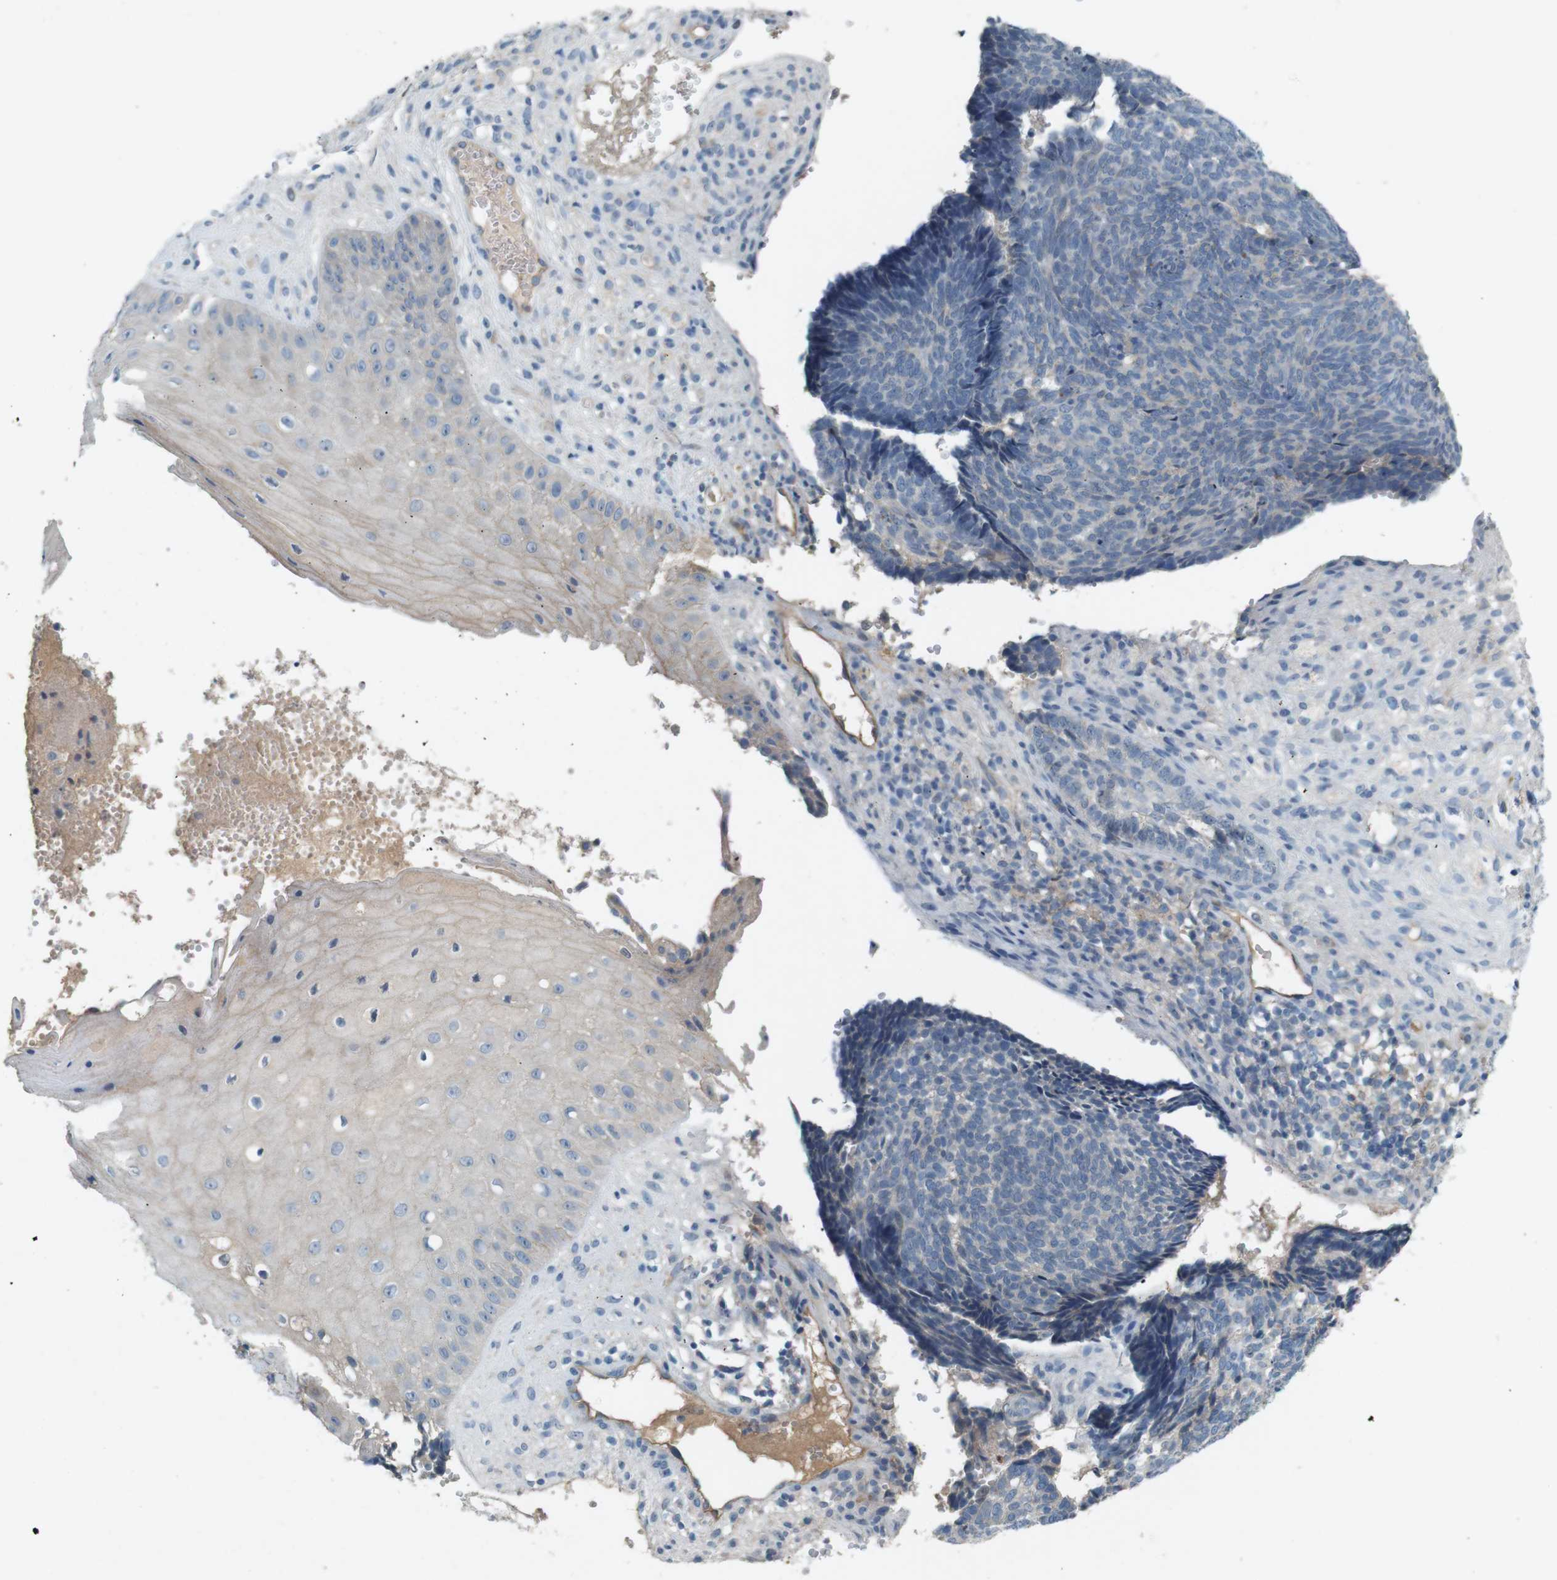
{"staining": {"intensity": "negative", "quantity": "none", "location": "none"}, "tissue": "skin cancer", "cell_type": "Tumor cells", "image_type": "cancer", "snomed": [{"axis": "morphology", "description": "Basal cell carcinoma"}, {"axis": "topography", "description": "Skin"}], "caption": "This is an immunohistochemistry image of human skin cancer. There is no expression in tumor cells.", "gene": "PVR", "patient": {"sex": "male", "age": 84}}